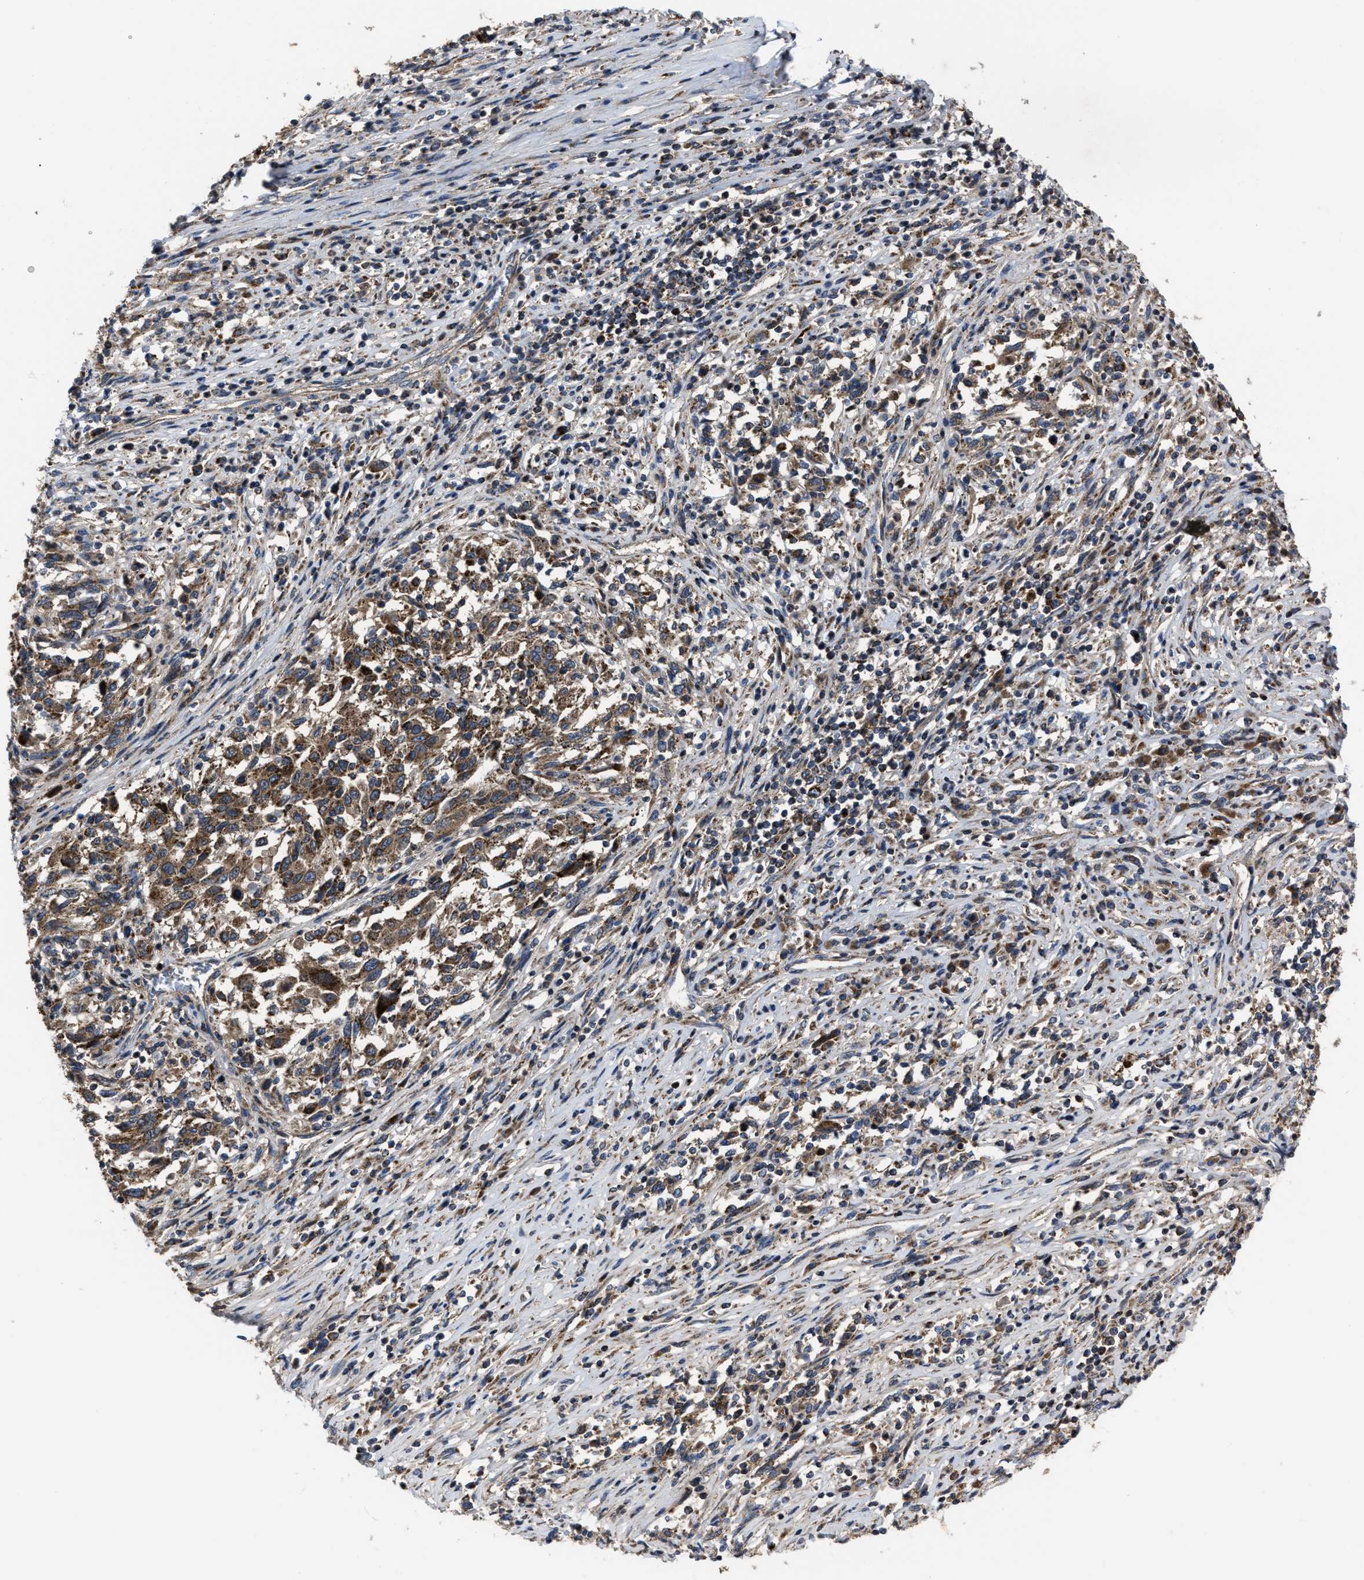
{"staining": {"intensity": "moderate", "quantity": ">75%", "location": "cytoplasmic/membranous"}, "tissue": "melanoma", "cell_type": "Tumor cells", "image_type": "cancer", "snomed": [{"axis": "morphology", "description": "Malignant melanoma, Metastatic site"}, {"axis": "topography", "description": "Lymph node"}], "caption": "There is medium levels of moderate cytoplasmic/membranous positivity in tumor cells of melanoma, as demonstrated by immunohistochemical staining (brown color).", "gene": "PASK", "patient": {"sex": "male", "age": 61}}